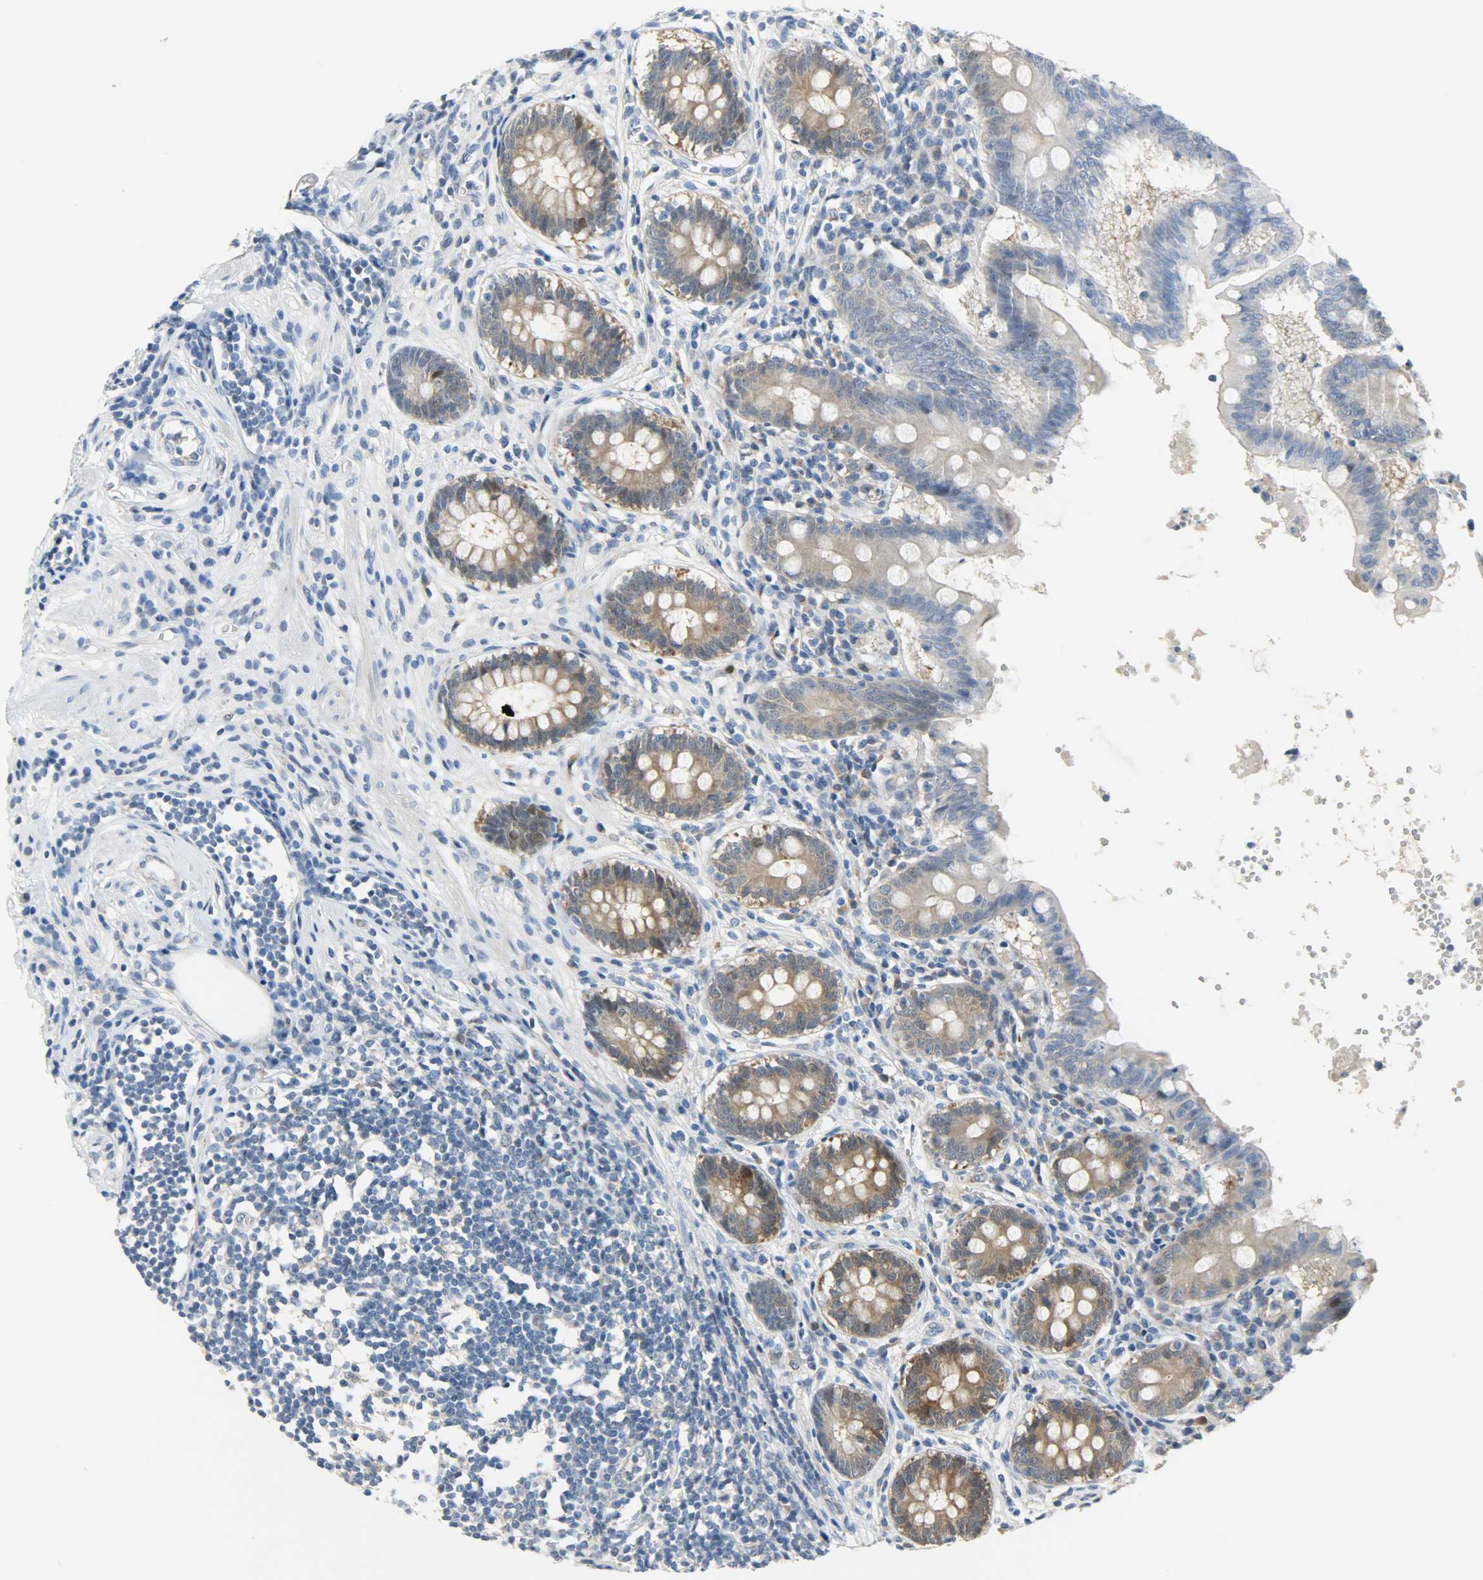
{"staining": {"intensity": "weak", "quantity": ">75%", "location": "cytoplasmic/membranous"}, "tissue": "appendix", "cell_type": "Glandular cells", "image_type": "normal", "snomed": [{"axis": "morphology", "description": "Normal tissue, NOS"}, {"axis": "topography", "description": "Appendix"}], "caption": "An image of human appendix stained for a protein exhibits weak cytoplasmic/membranous brown staining in glandular cells. The staining was performed using DAB (3,3'-diaminobenzidine), with brown indicating positive protein expression. Nuclei are stained blue with hematoxylin.", "gene": "EIF4EBP1", "patient": {"sex": "female", "age": 50}}